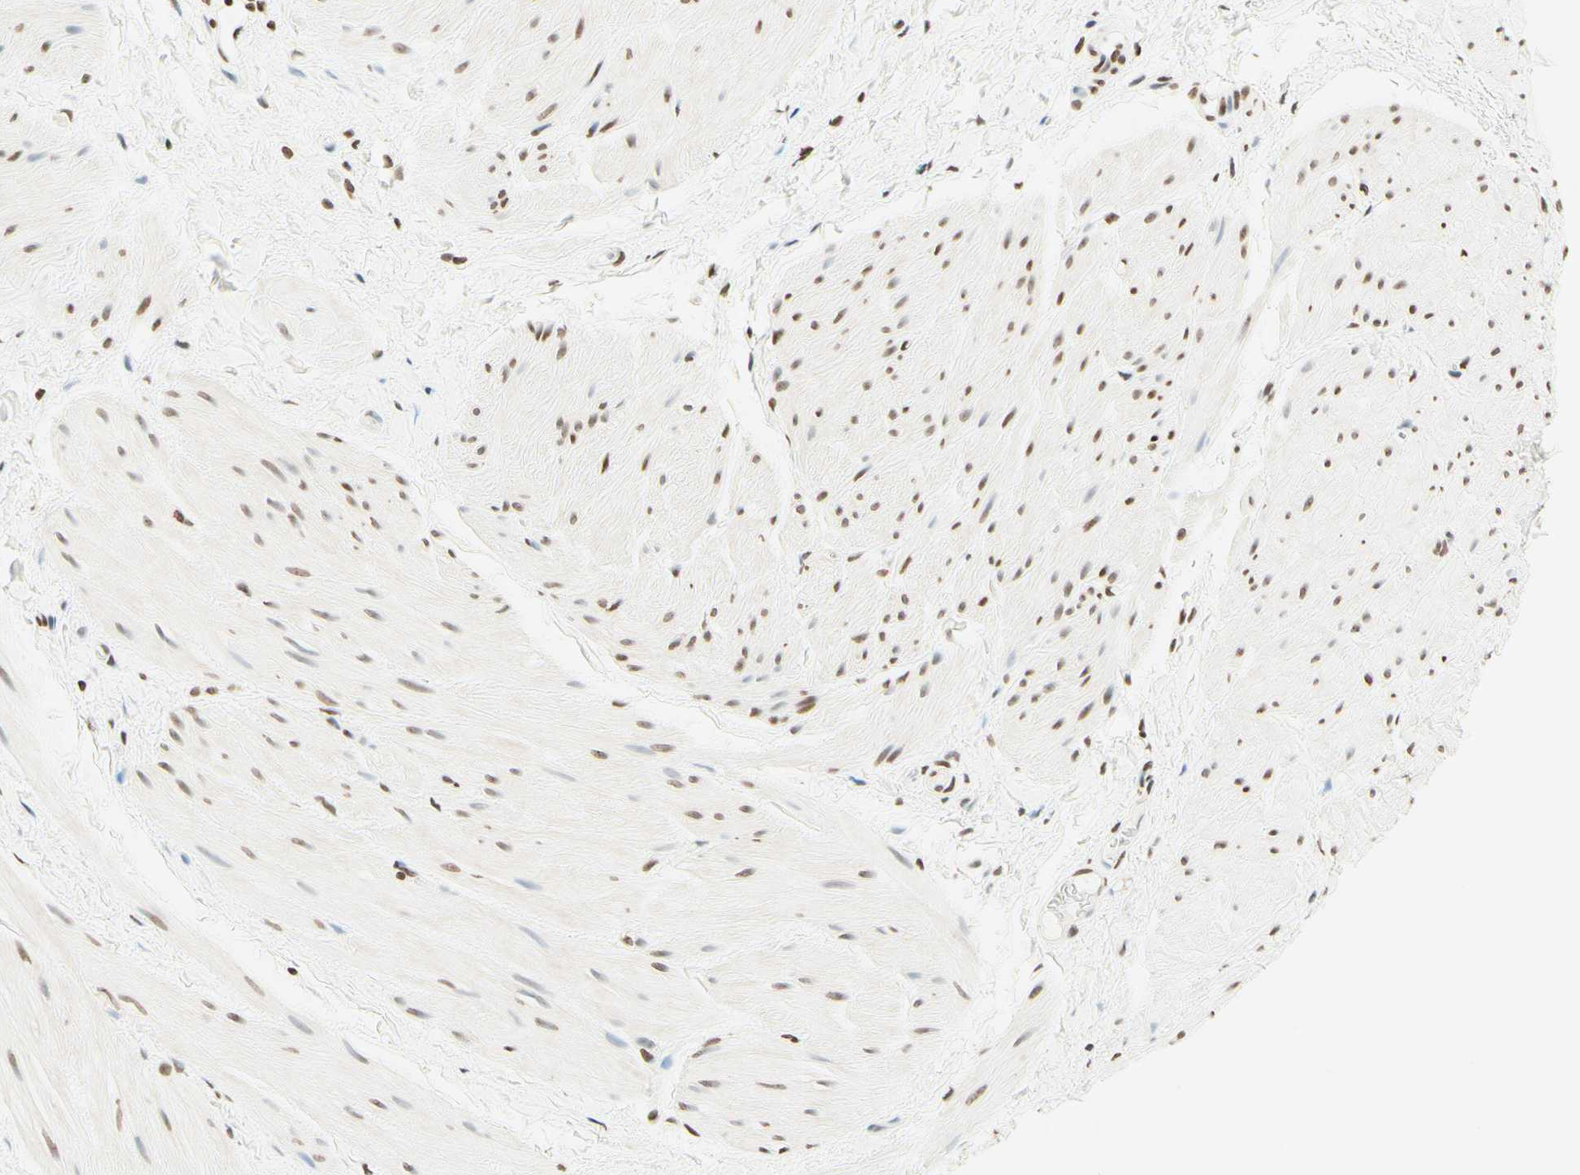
{"staining": {"intensity": "moderate", "quantity": "25%-75%", "location": "nuclear"}, "tissue": "smooth muscle", "cell_type": "Smooth muscle cells", "image_type": "normal", "snomed": [{"axis": "morphology", "description": "Normal tissue, NOS"}, {"axis": "topography", "description": "Smooth muscle"}], "caption": "High-power microscopy captured an immunohistochemistry image of benign smooth muscle, revealing moderate nuclear expression in about 25%-75% of smooth muscle cells.", "gene": "MSH2", "patient": {"sex": "male", "age": 16}}